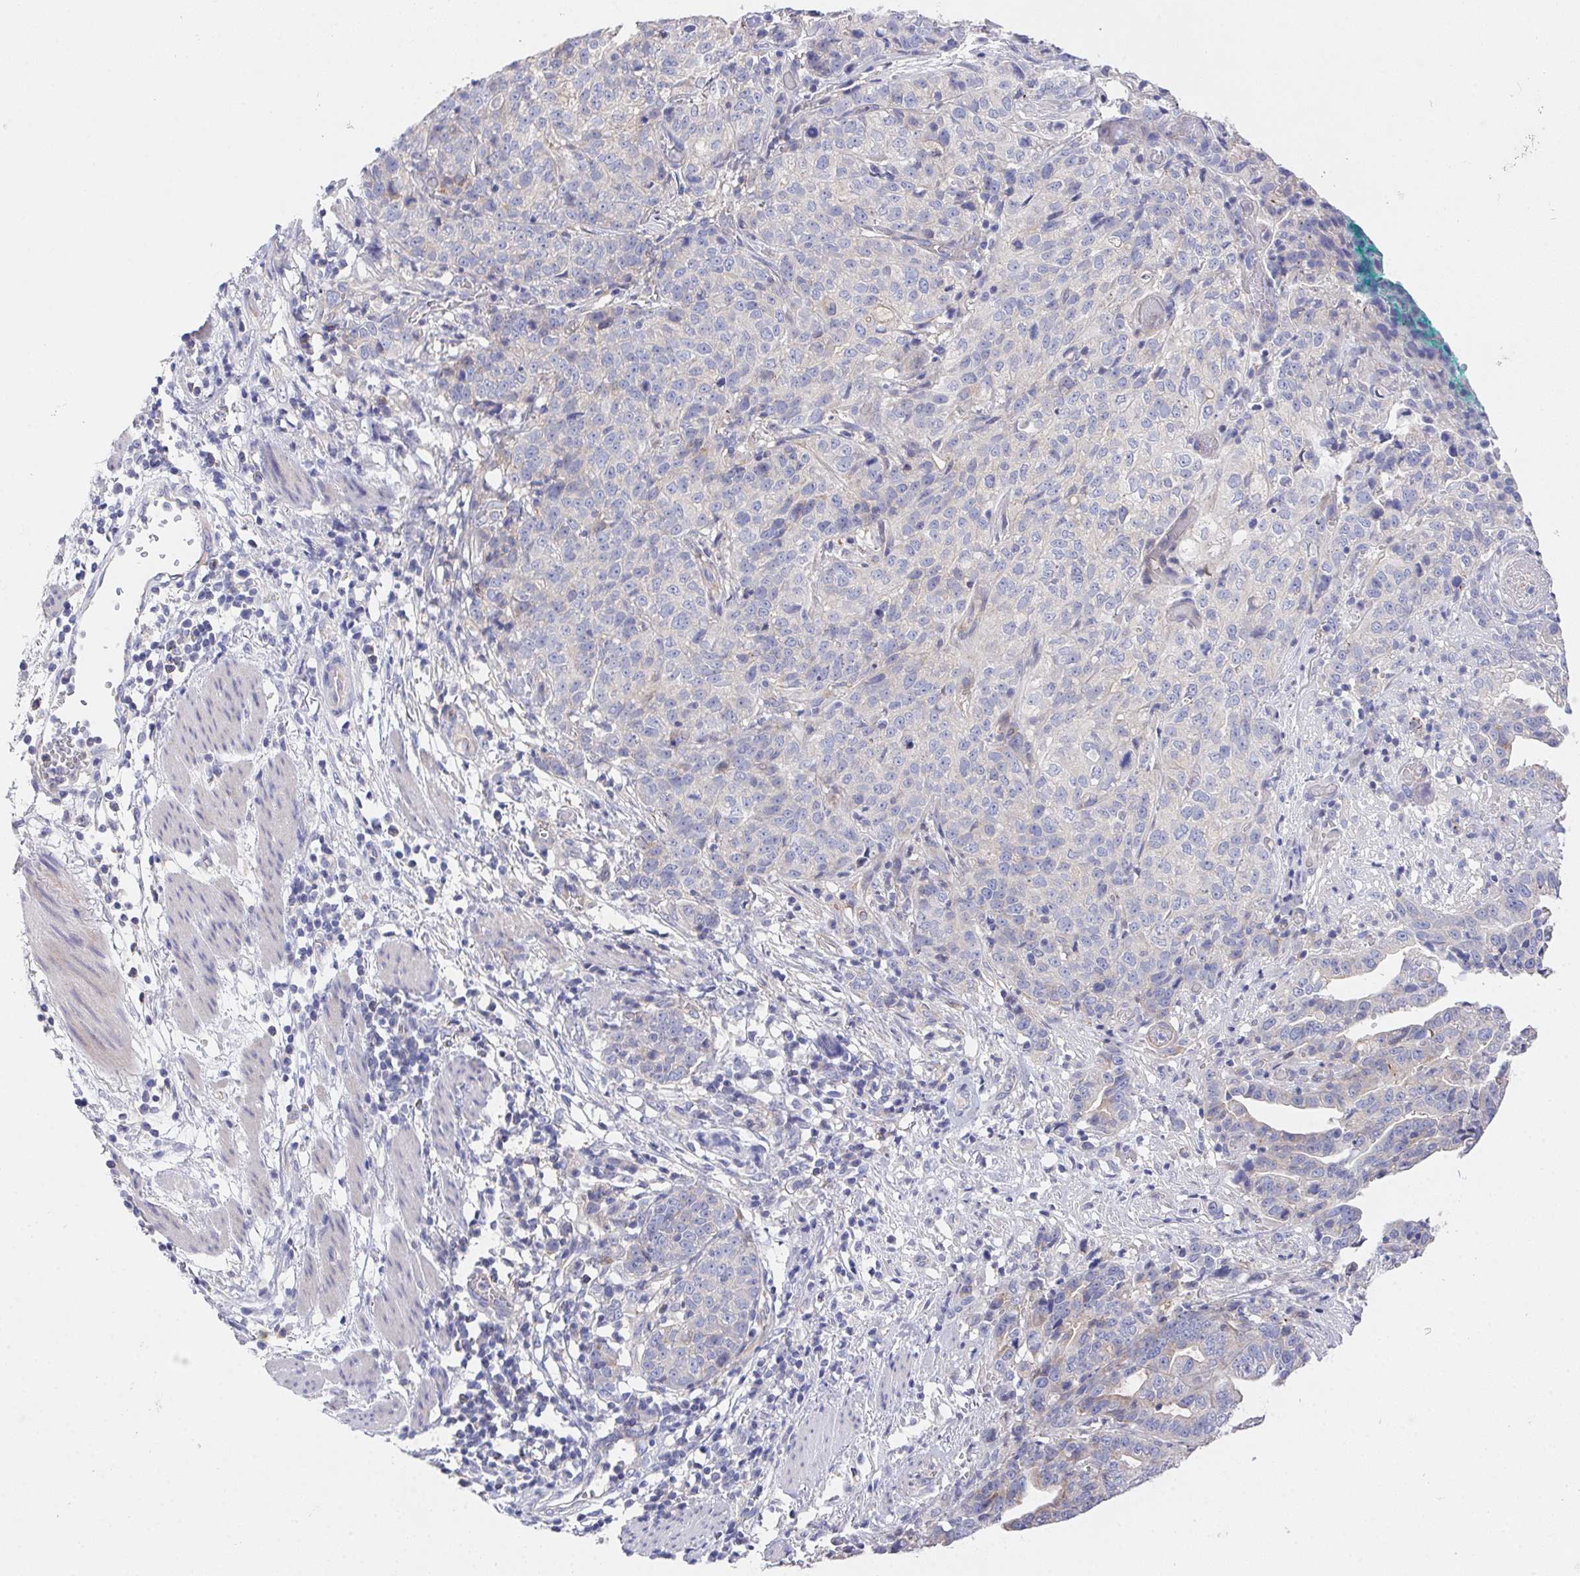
{"staining": {"intensity": "negative", "quantity": "none", "location": "none"}, "tissue": "stomach cancer", "cell_type": "Tumor cells", "image_type": "cancer", "snomed": [{"axis": "morphology", "description": "Adenocarcinoma, NOS"}, {"axis": "topography", "description": "Stomach, upper"}], "caption": "Tumor cells show no significant staining in stomach adenocarcinoma. Brightfield microscopy of immunohistochemistry stained with DAB (brown) and hematoxylin (blue), captured at high magnification.", "gene": "PRG3", "patient": {"sex": "female", "age": 67}}